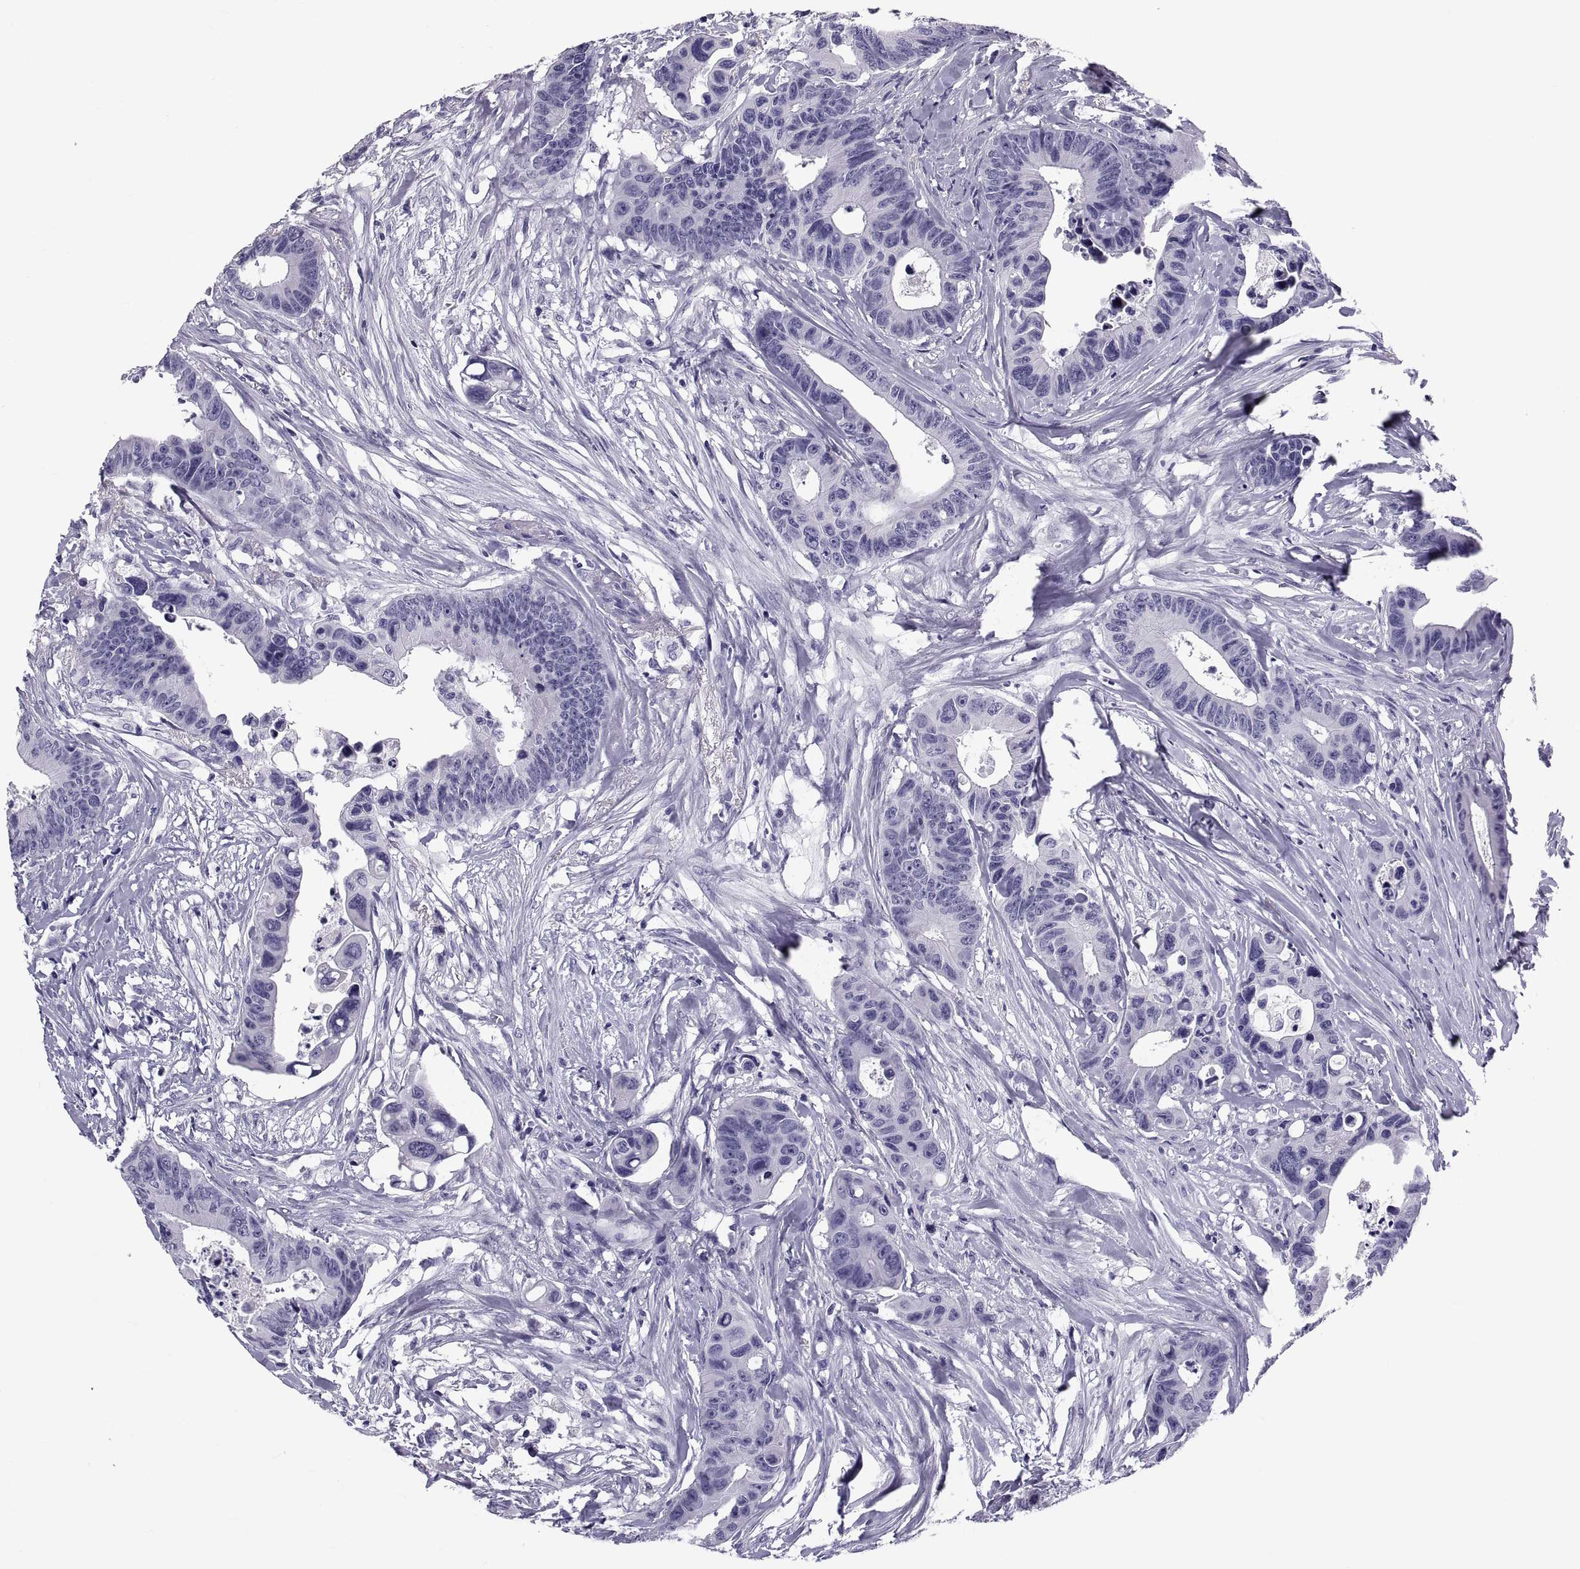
{"staining": {"intensity": "negative", "quantity": "none", "location": "none"}, "tissue": "colorectal cancer", "cell_type": "Tumor cells", "image_type": "cancer", "snomed": [{"axis": "morphology", "description": "Adenocarcinoma, NOS"}, {"axis": "topography", "description": "Colon"}], "caption": "High power microscopy image of an IHC histopathology image of colorectal cancer, revealing no significant positivity in tumor cells.", "gene": "DEFB129", "patient": {"sex": "female", "age": 87}}